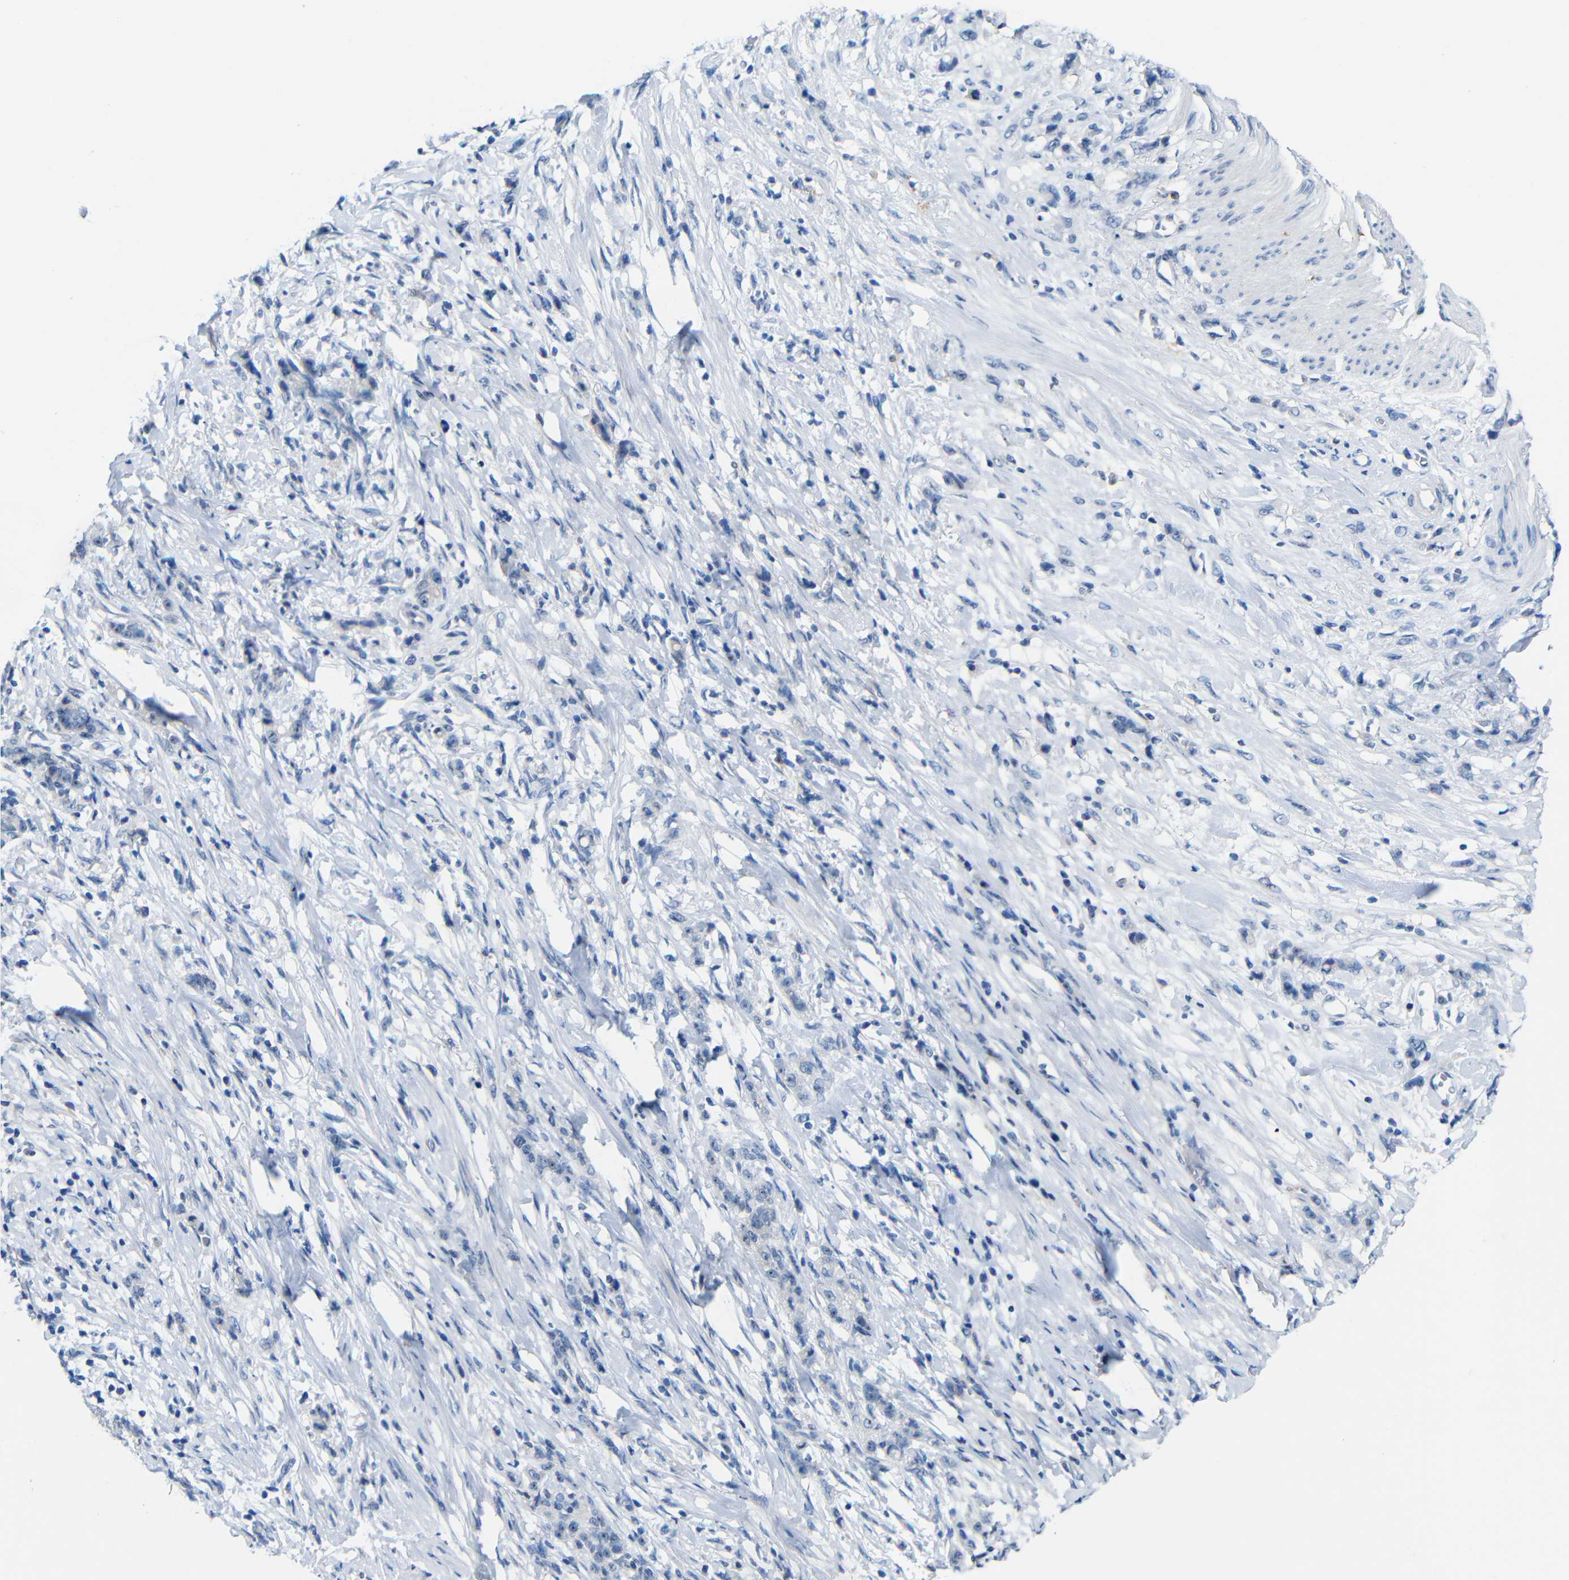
{"staining": {"intensity": "negative", "quantity": "none", "location": "none"}, "tissue": "stomach cancer", "cell_type": "Tumor cells", "image_type": "cancer", "snomed": [{"axis": "morphology", "description": "Adenocarcinoma, NOS"}, {"axis": "topography", "description": "Stomach, lower"}], "caption": "DAB immunohistochemical staining of stomach cancer (adenocarcinoma) demonstrates no significant staining in tumor cells.", "gene": "C1orf210", "patient": {"sex": "male", "age": 88}}